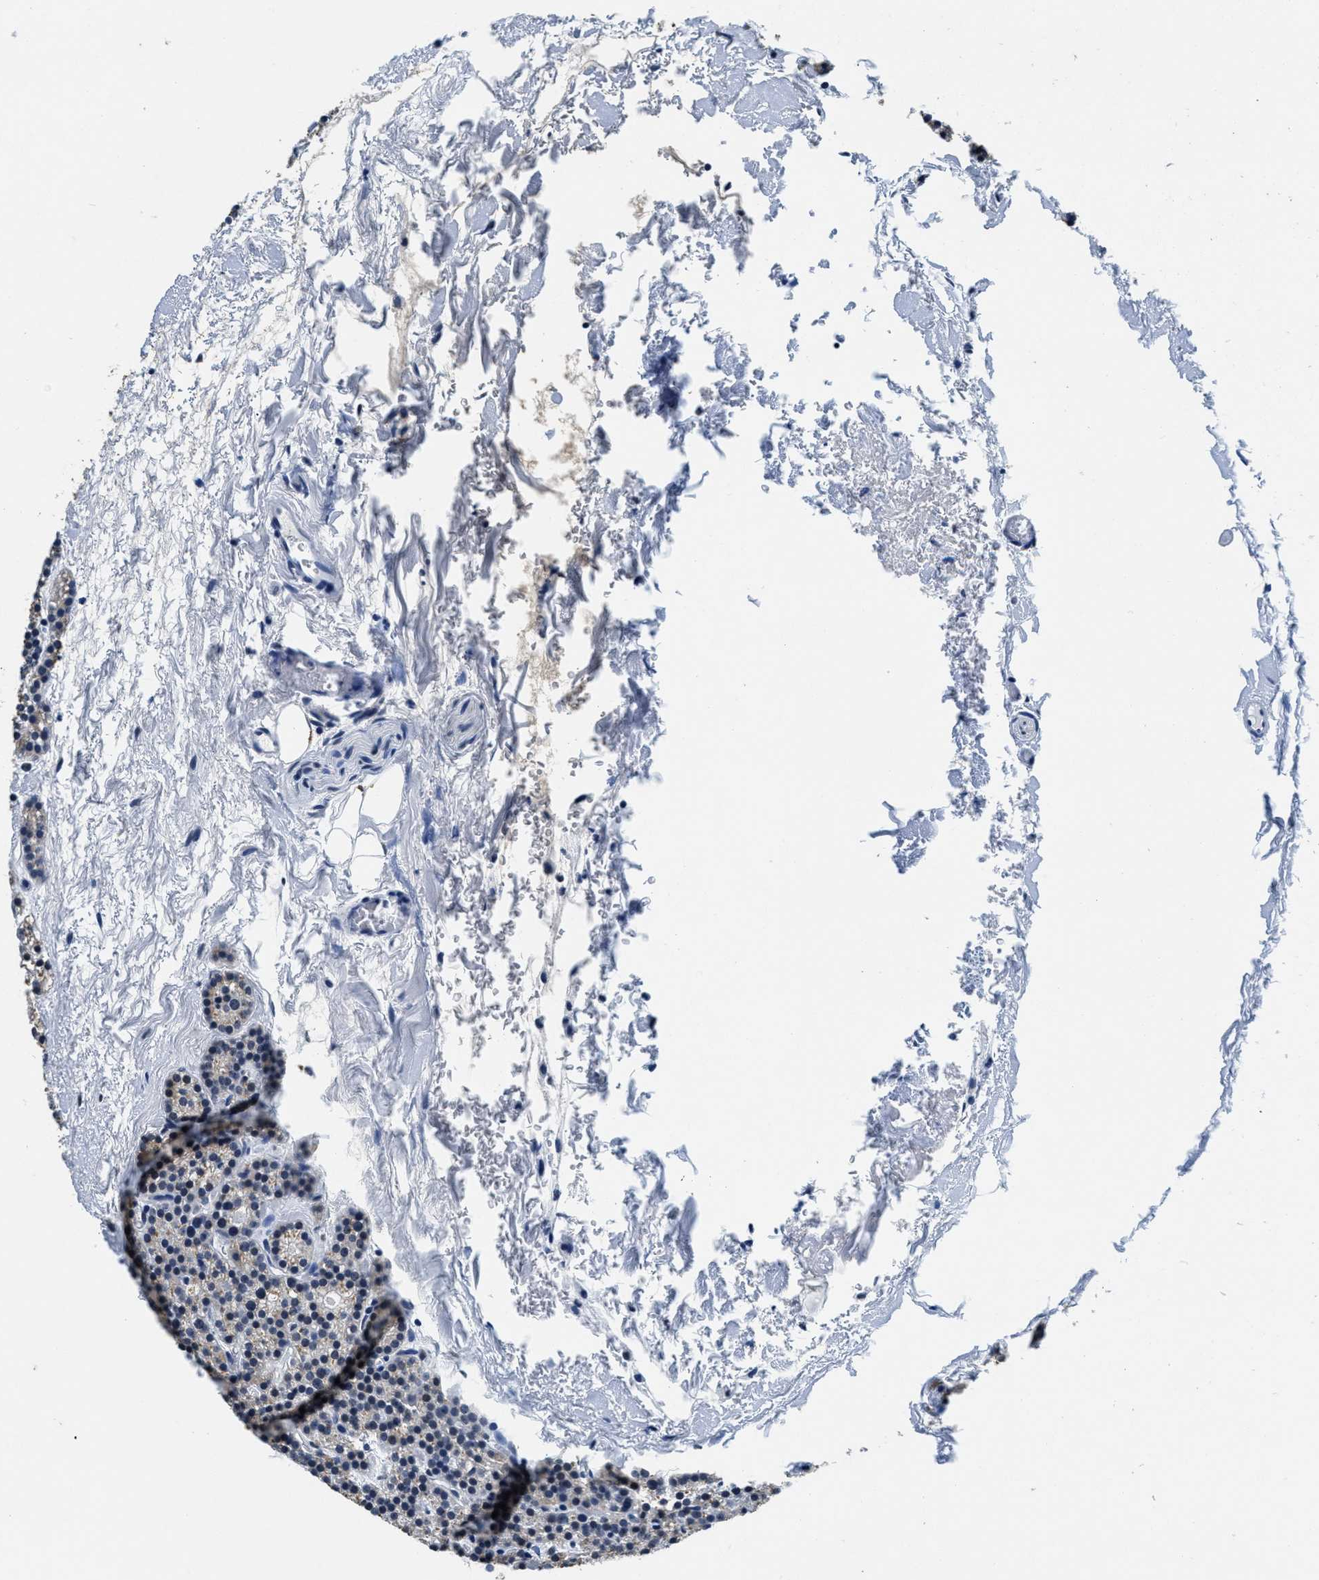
{"staining": {"intensity": "weak", "quantity": ">75%", "location": "cytoplasmic/membranous"}, "tissue": "parathyroid gland", "cell_type": "Glandular cells", "image_type": "normal", "snomed": [{"axis": "morphology", "description": "Normal tissue, NOS"}, {"axis": "morphology", "description": "Adenoma, NOS"}, {"axis": "topography", "description": "Parathyroid gland"}], "caption": "Protein analysis of unremarkable parathyroid gland shows weak cytoplasmic/membranous staining in about >75% of glandular cells.", "gene": "HS3ST2", "patient": {"sex": "female", "age": 54}}